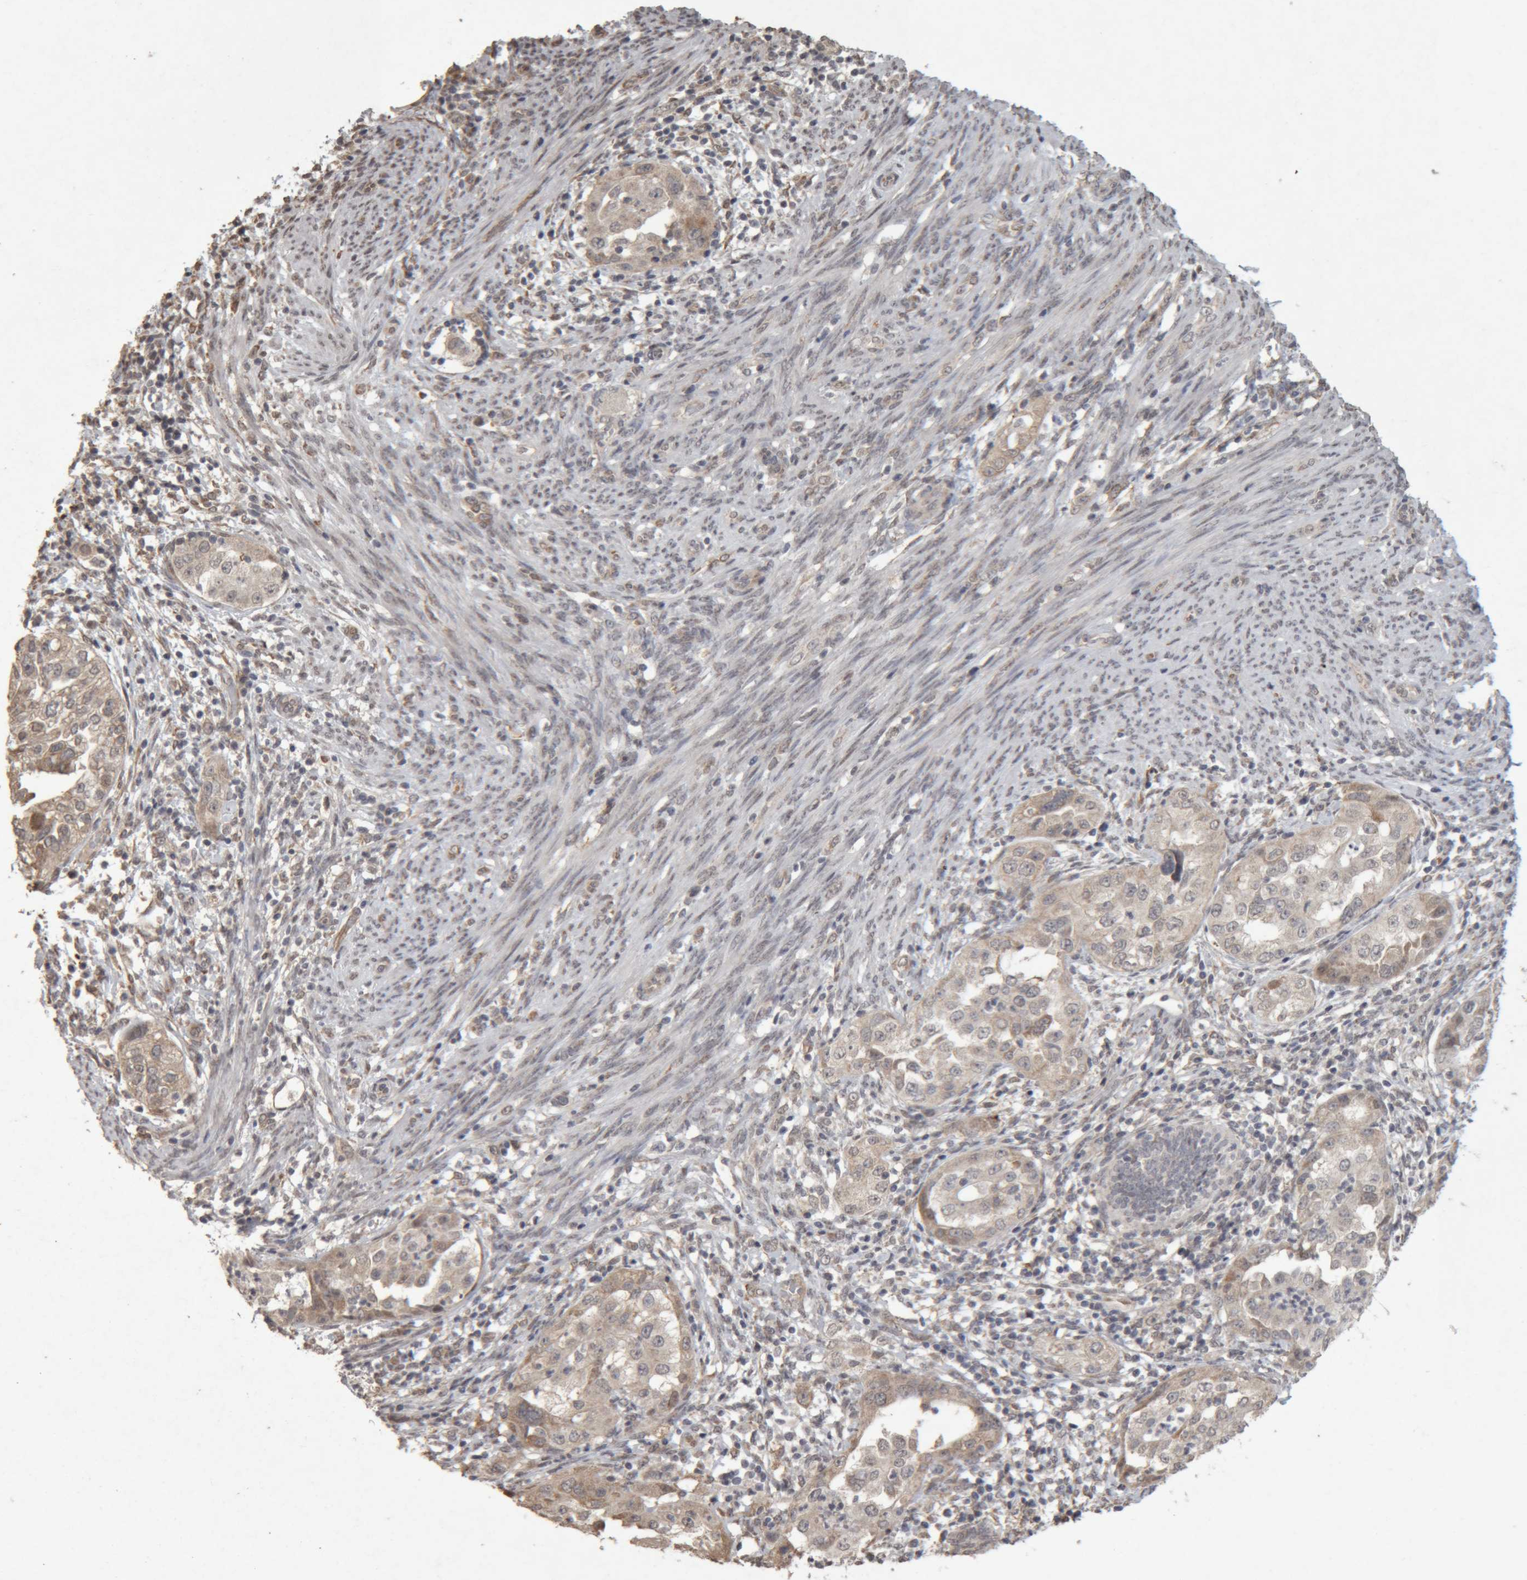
{"staining": {"intensity": "weak", "quantity": "<25%", "location": "cytoplasmic/membranous"}, "tissue": "endometrial cancer", "cell_type": "Tumor cells", "image_type": "cancer", "snomed": [{"axis": "morphology", "description": "Adenocarcinoma, NOS"}, {"axis": "topography", "description": "Endometrium"}], "caption": "Tumor cells show no significant positivity in endometrial adenocarcinoma. The staining was performed using DAB to visualize the protein expression in brown, while the nuclei were stained in blue with hematoxylin (Magnification: 20x).", "gene": "MEP1A", "patient": {"sex": "female", "age": 85}}